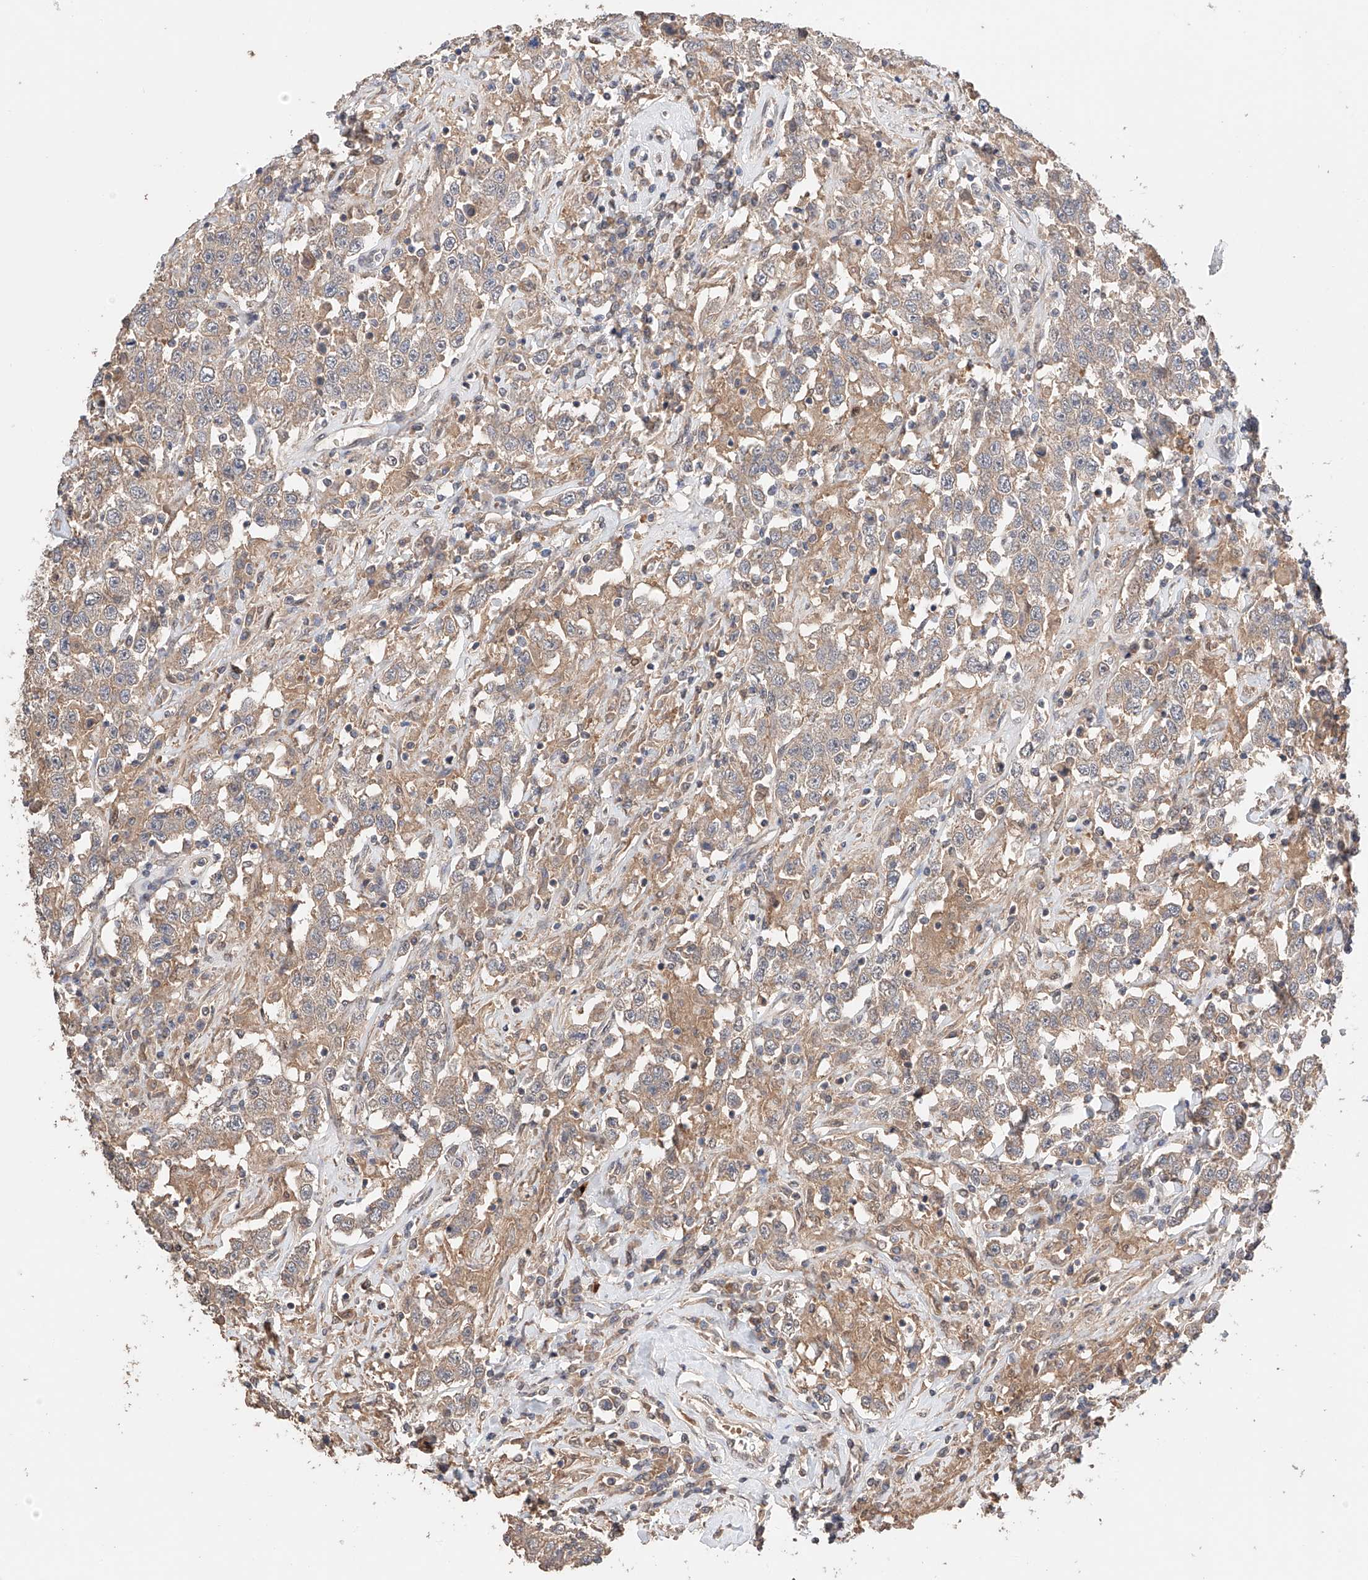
{"staining": {"intensity": "weak", "quantity": "25%-75%", "location": "cytoplasmic/membranous"}, "tissue": "testis cancer", "cell_type": "Tumor cells", "image_type": "cancer", "snomed": [{"axis": "morphology", "description": "Seminoma, NOS"}, {"axis": "topography", "description": "Testis"}], "caption": "Immunohistochemistry (IHC) micrograph of testis cancer stained for a protein (brown), which reveals low levels of weak cytoplasmic/membranous expression in about 25%-75% of tumor cells.", "gene": "ZFHX2", "patient": {"sex": "male", "age": 41}}